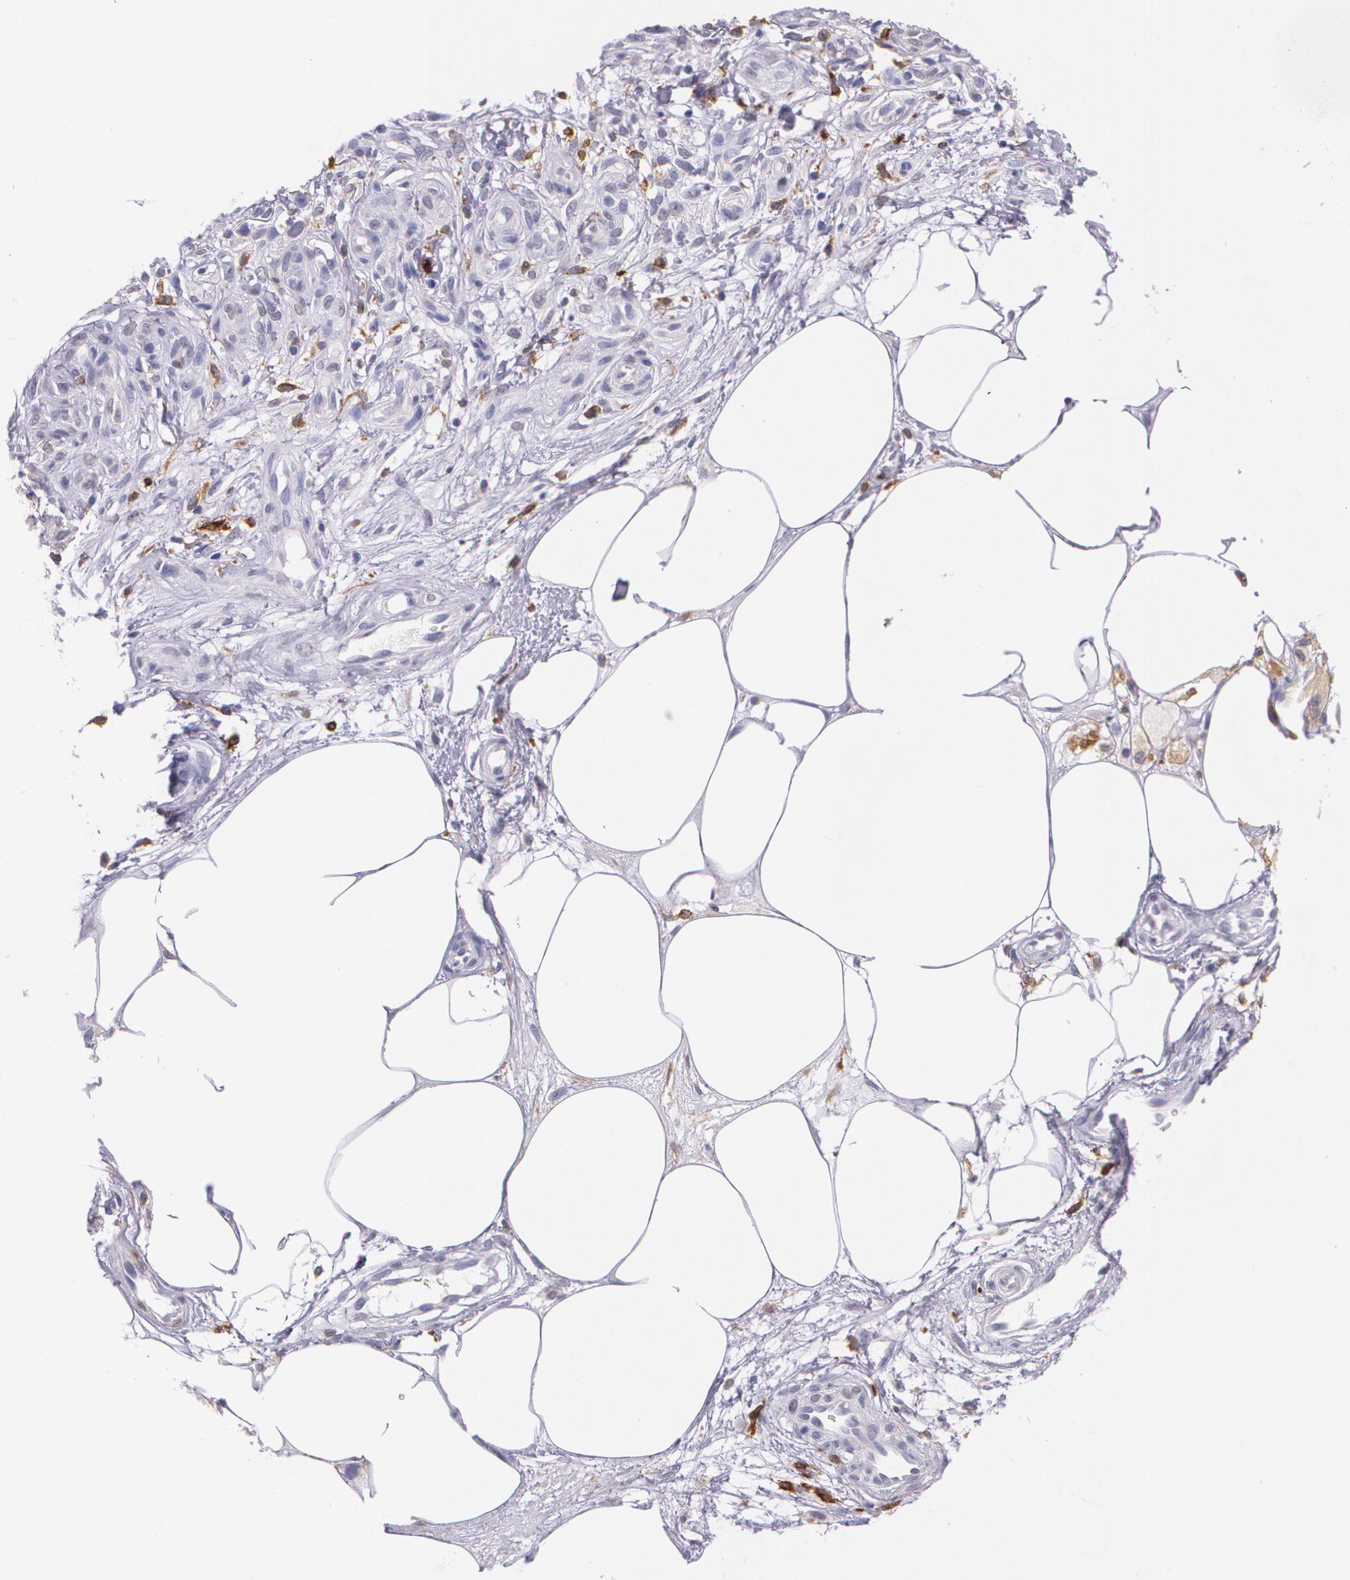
{"staining": {"intensity": "negative", "quantity": "none", "location": "none"}, "tissue": "melanoma", "cell_type": "Tumor cells", "image_type": "cancer", "snomed": [{"axis": "morphology", "description": "Malignant melanoma, NOS"}, {"axis": "topography", "description": "Skin"}], "caption": "This is an IHC image of human malignant melanoma. There is no expression in tumor cells.", "gene": "RTN1", "patient": {"sex": "female", "age": 85}}